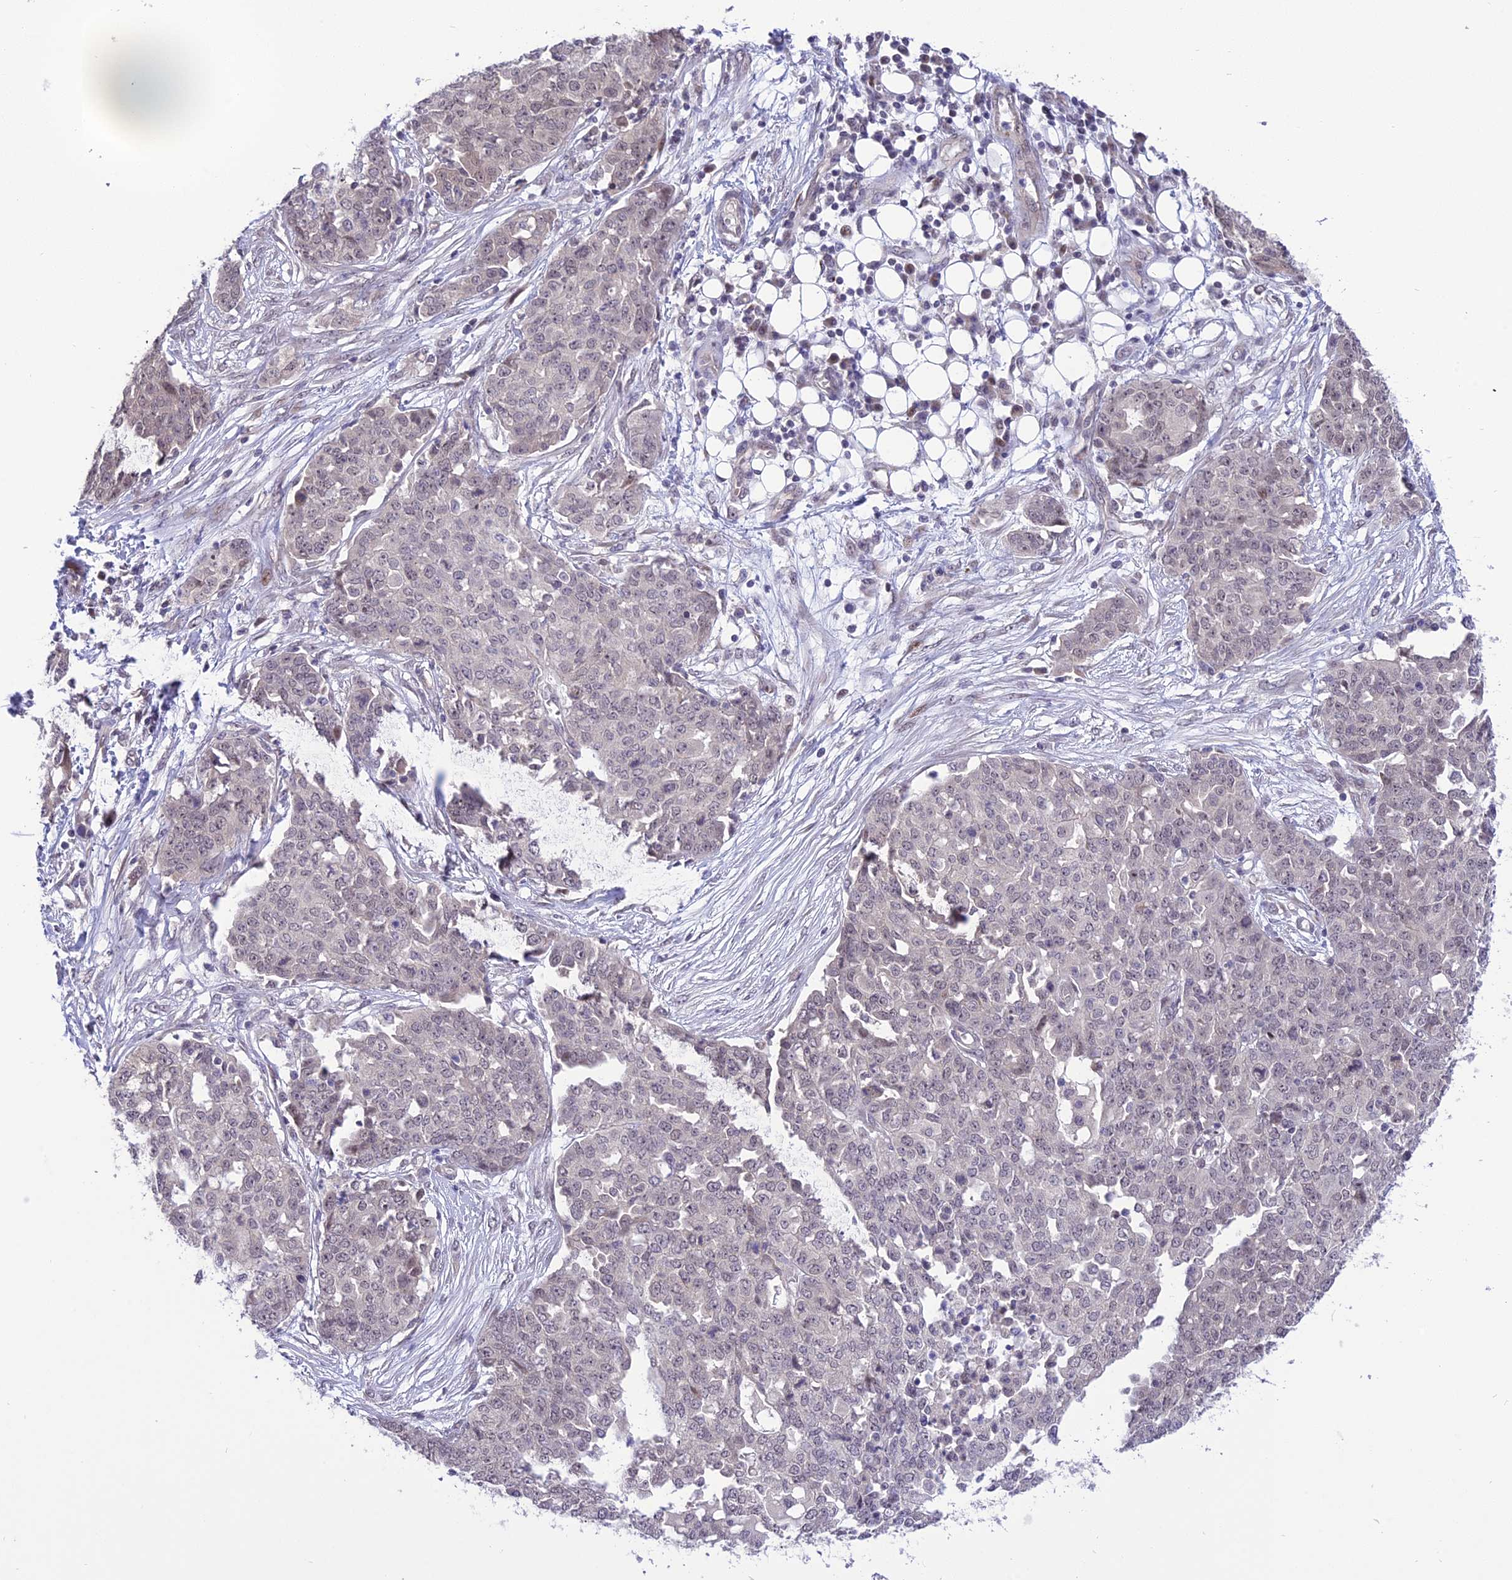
{"staining": {"intensity": "negative", "quantity": "none", "location": "none"}, "tissue": "ovarian cancer", "cell_type": "Tumor cells", "image_type": "cancer", "snomed": [{"axis": "morphology", "description": "Cystadenocarcinoma, serous, NOS"}, {"axis": "topography", "description": "Soft tissue"}, {"axis": "topography", "description": "Ovary"}], "caption": "A high-resolution histopathology image shows immunohistochemistry staining of ovarian serous cystadenocarcinoma, which exhibits no significant expression in tumor cells.", "gene": "ZNF837", "patient": {"sex": "female", "age": 57}}